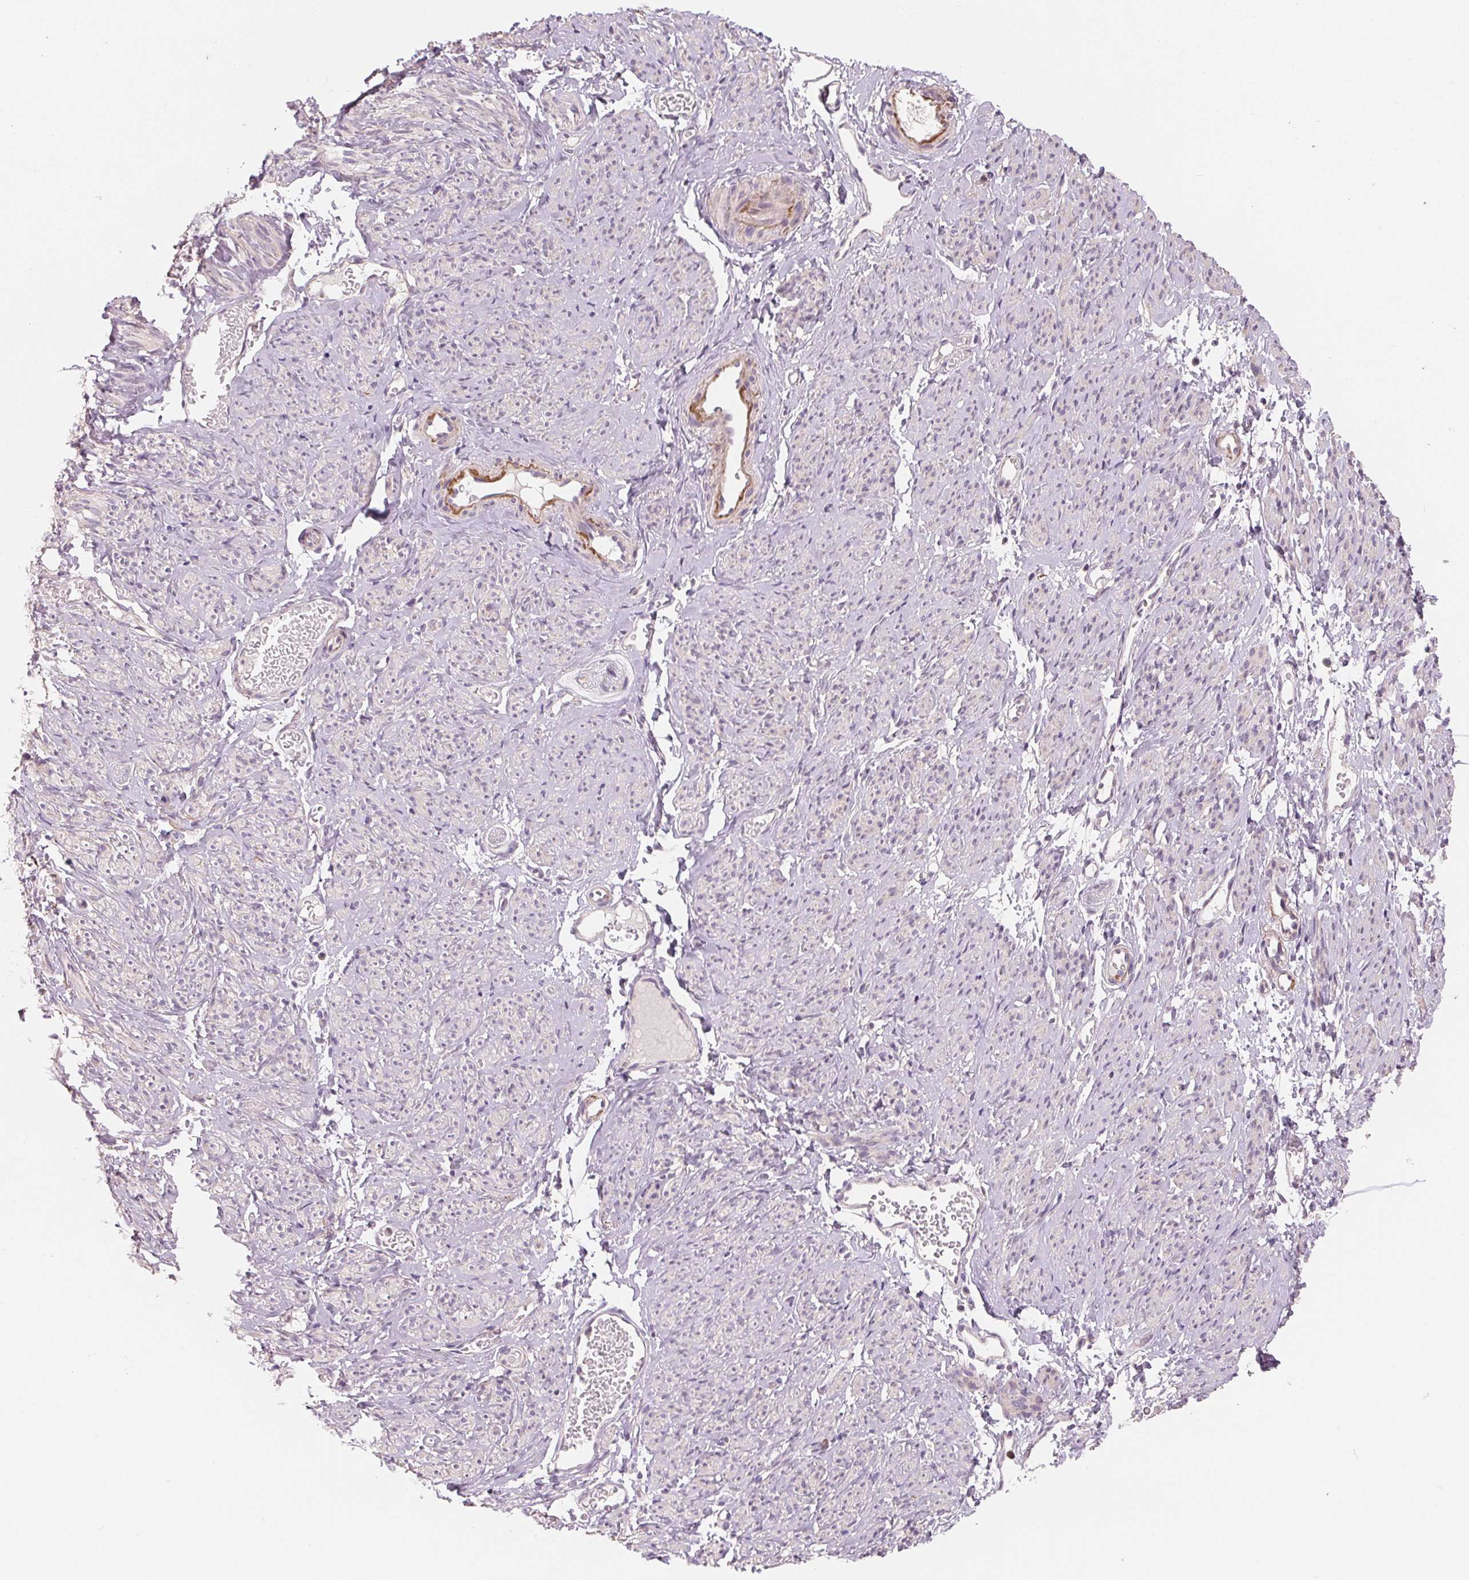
{"staining": {"intensity": "negative", "quantity": "none", "location": "none"}, "tissue": "smooth muscle", "cell_type": "Smooth muscle cells", "image_type": "normal", "snomed": [{"axis": "morphology", "description": "Normal tissue, NOS"}, {"axis": "topography", "description": "Smooth muscle"}], "caption": "The IHC photomicrograph has no significant expression in smooth muscle cells of smooth muscle. (IHC, brightfield microscopy, high magnification).", "gene": "VTCN1", "patient": {"sex": "female", "age": 65}}